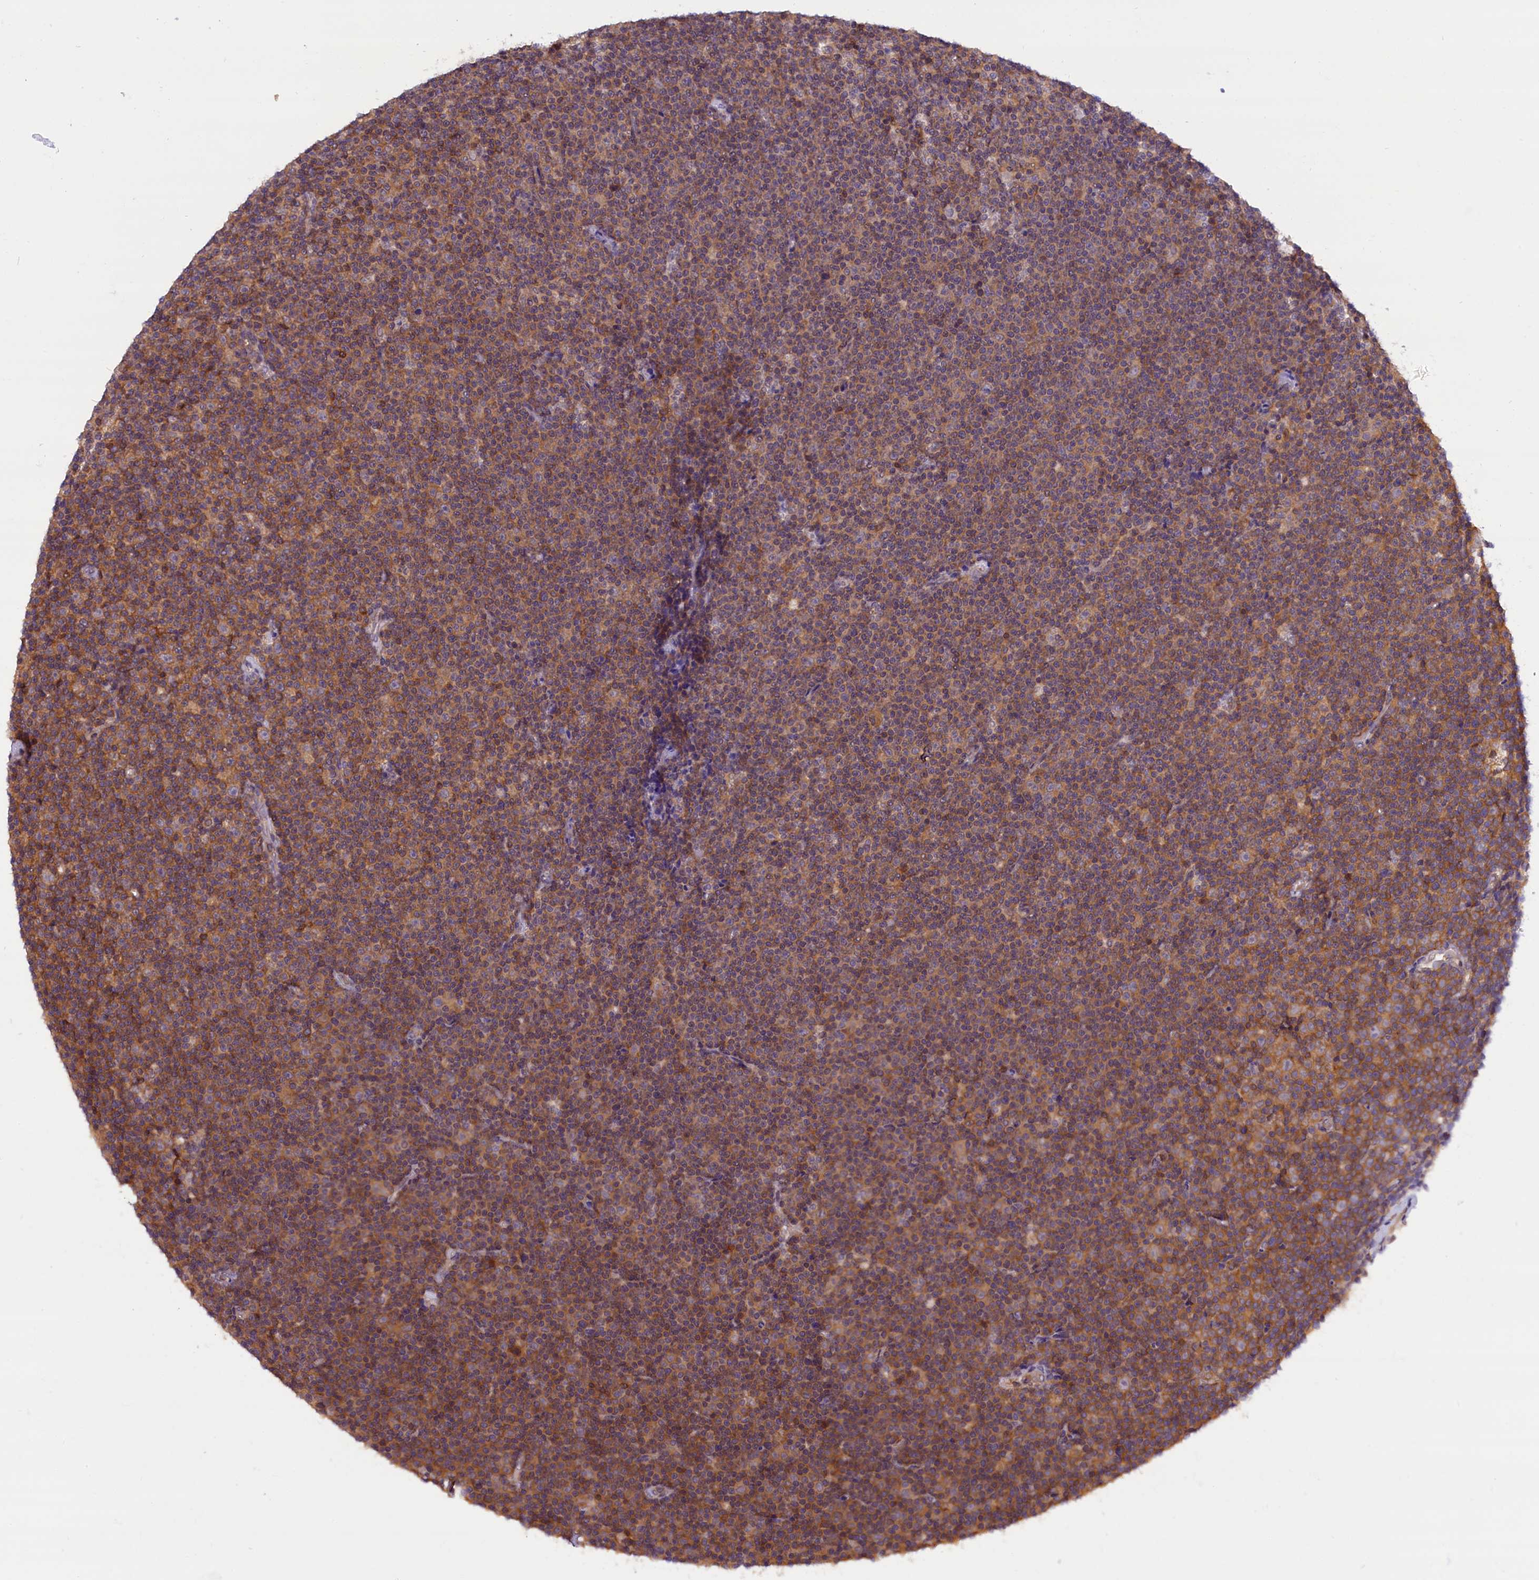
{"staining": {"intensity": "weak", "quantity": "25%-75%", "location": "cytoplasmic/membranous"}, "tissue": "lymphoma", "cell_type": "Tumor cells", "image_type": "cancer", "snomed": [{"axis": "morphology", "description": "Malignant lymphoma, non-Hodgkin's type, Low grade"}, {"axis": "topography", "description": "Lymph node"}], "caption": "DAB (3,3'-diaminobenzidine) immunohistochemical staining of lymphoma exhibits weak cytoplasmic/membranous protein positivity in about 25%-75% of tumor cells.", "gene": "TBCB", "patient": {"sex": "female", "age": 67}}